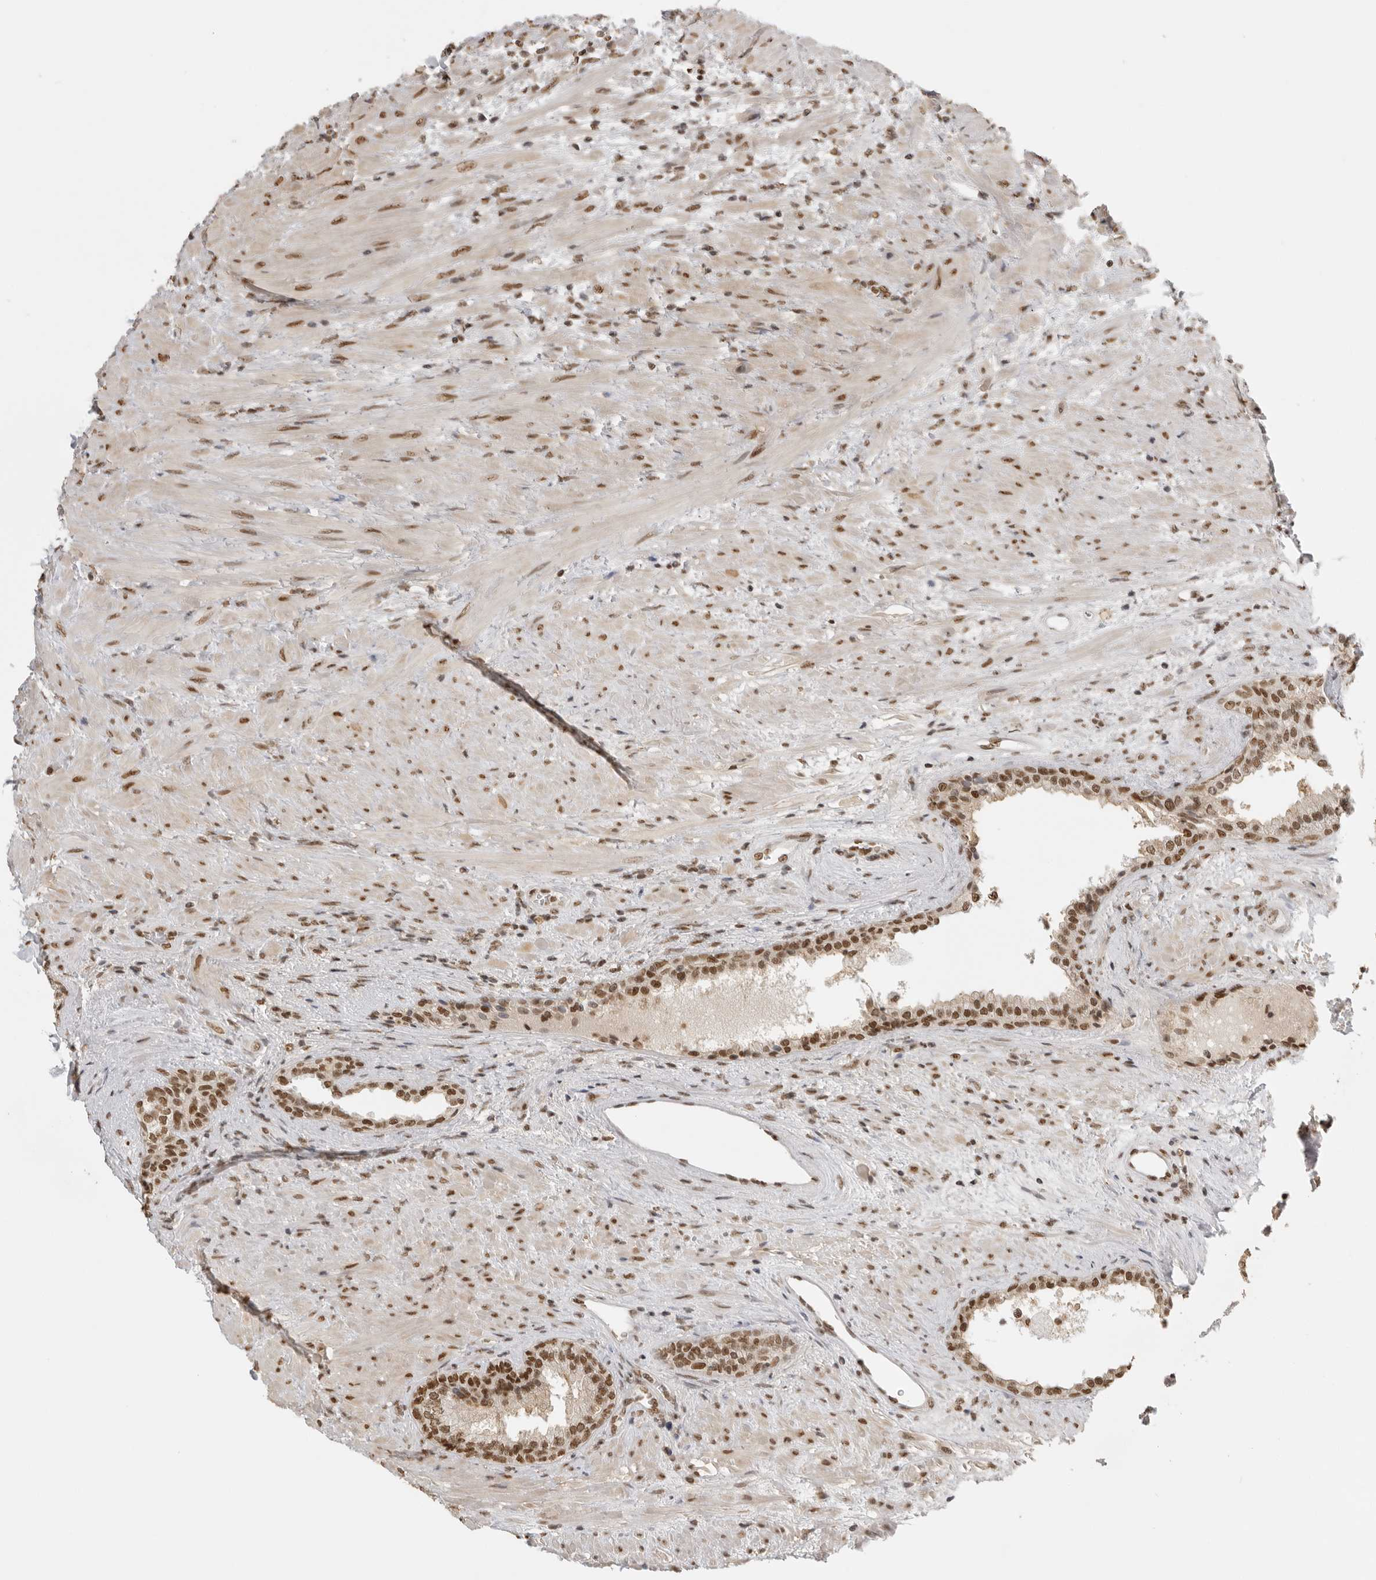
{"staining": {"intensity": "moderate", "quantity": ">75%", "location": "nuclear"}, "tissue": "prostate", "cell_type": "Glandular cells", "image_type": "normal", "snomed": [{"axis": "morphology", "description": "Normal tissue, NOS"}, {"axis": "topography", "description": "Prostate"}], "caption": "Immunohistochemistry histopathology image of benign human prostate stained for a protein (brown), which reveals medium levels of moderate nuclear expression in about >75% of glandular cells.", "gene": "RPA2", "patient": {"sex": "male", "age": 76}}